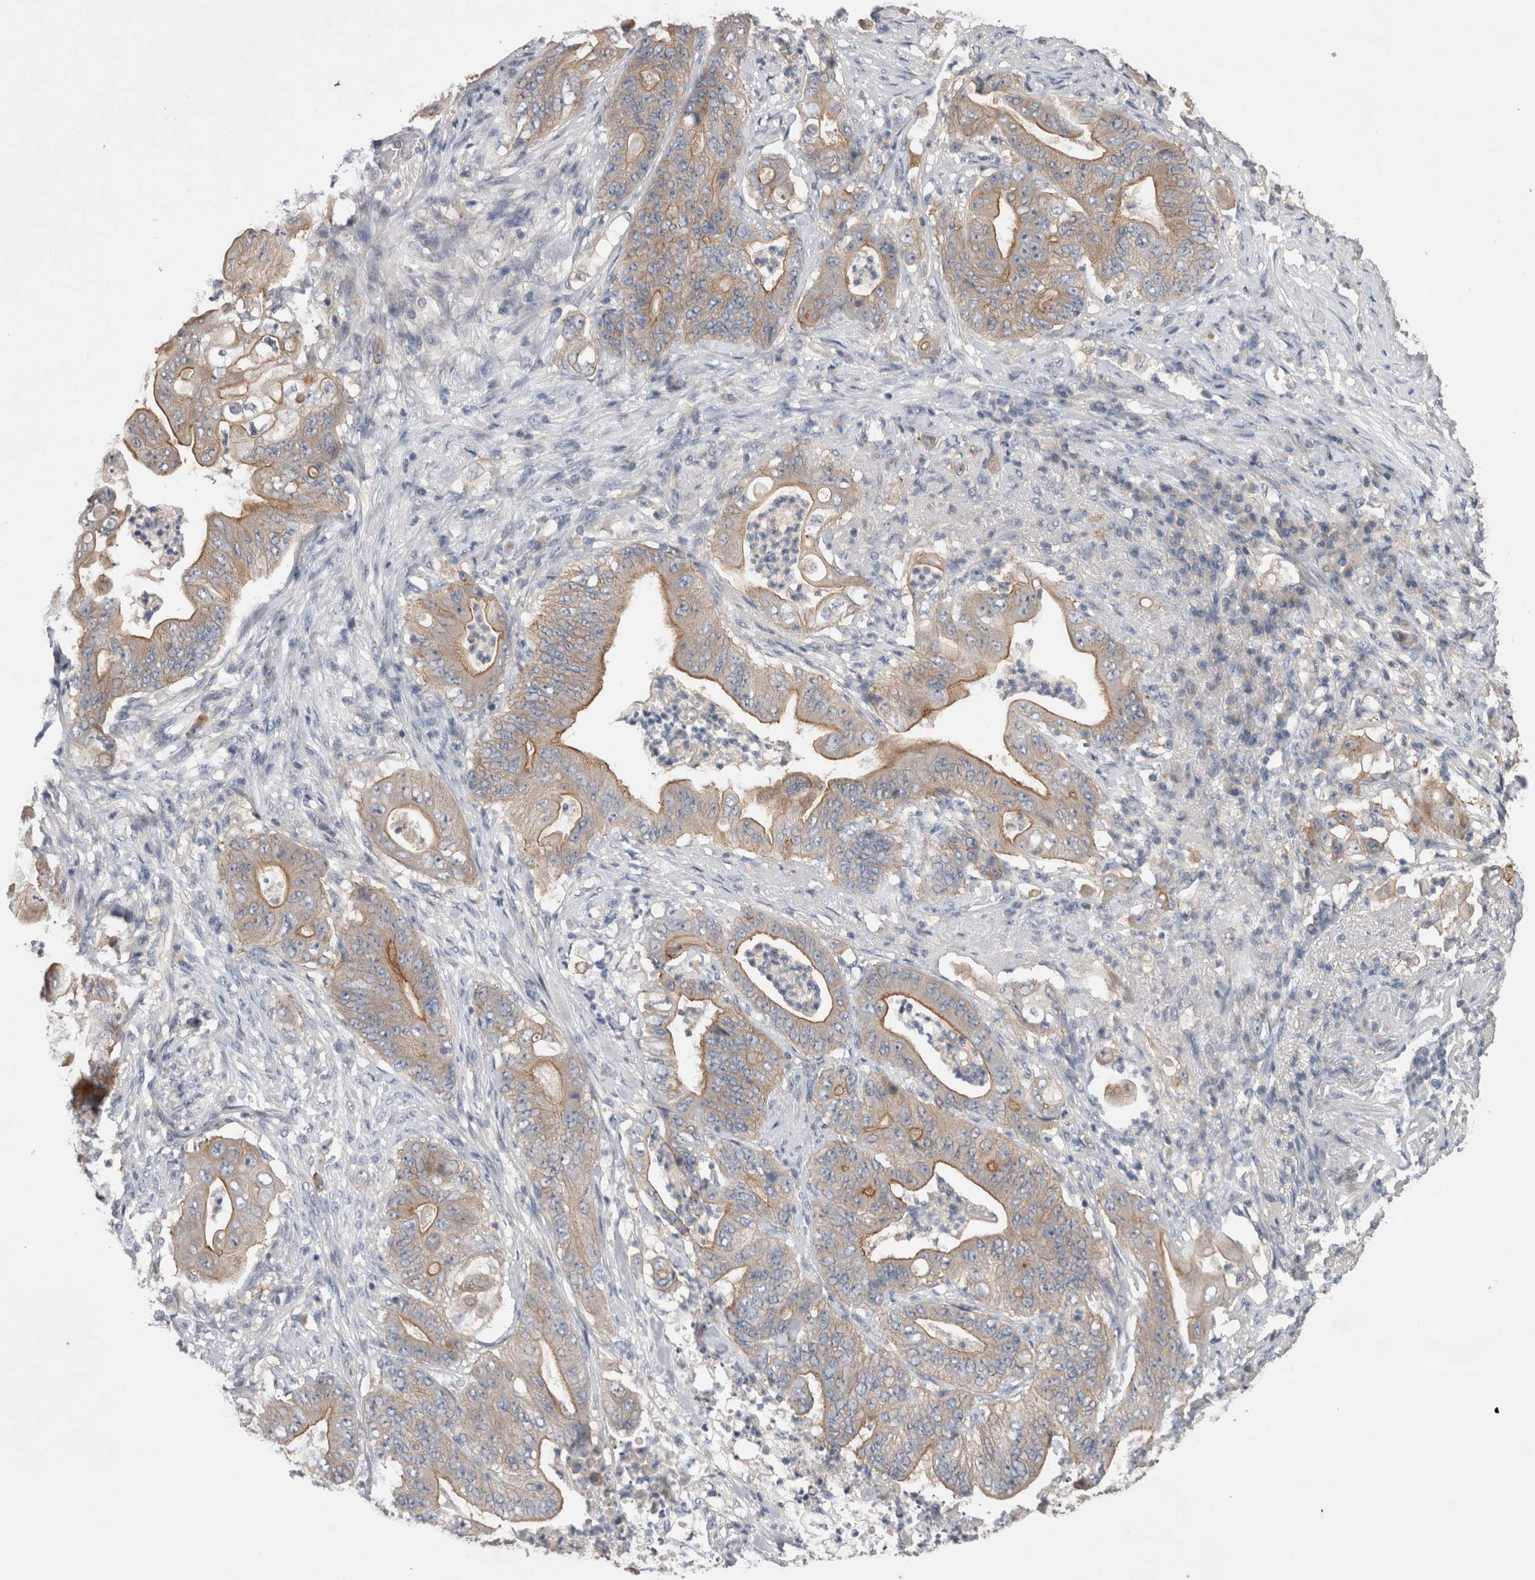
{"staining": {"intensity": "moderate", "quantity": ">75%", "location": "cytoplasmic/membranous"}, "tissue": "stomach cancer", "cell_type": "Tumor cells", "image_type": "cancer", "snomed": [{"axis": "morphology", "description": "Adenocarcinoma, NOS"}, {"axis": "topography", "description": "Stomach"}], "caption": "Protein staining of stomach cancer (adenocarcinoma) tissue exhibits moderate cytoplasmic/membranous expression in approximately >75% of tumor cells.", "gene": "OTOR", "patient": {"sex": "female", "age": 73}}